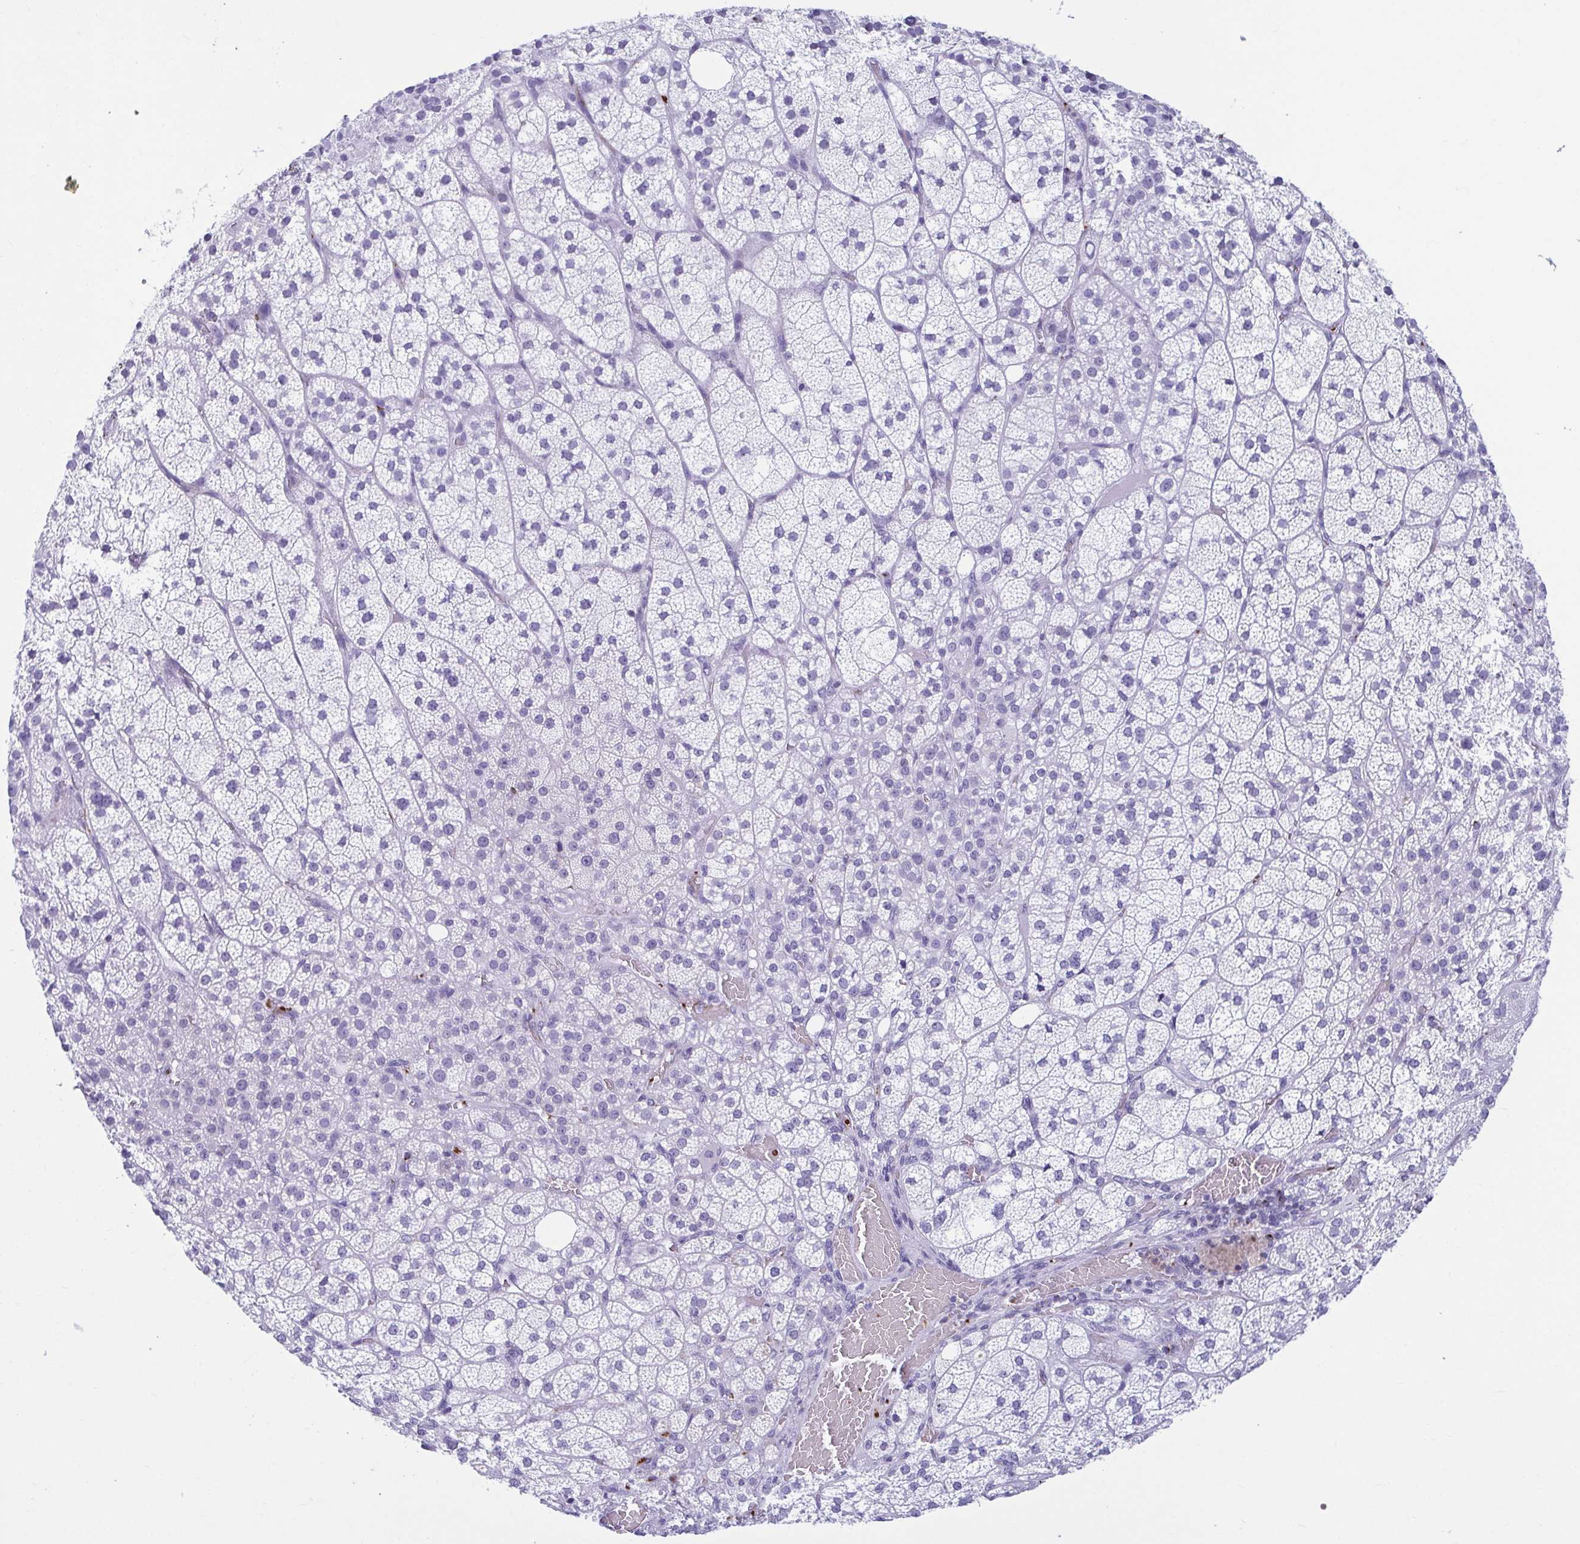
{"staining": {"intensity": "negative", "quantity": "none", "location": "none"}, "tissue": "adrenal gland", "cell_type": "Glandular cells", "image_type": "normal", "snomed": [{"axis": "morphology", "description": "Normal tissue, NOS"}, {"axis": "topography", "description": "Adrenal gland"}], "caption": "Glandular cells show no significant protein positivity in unremarkable adrenal gland.", "gene": "TCEAL3", "patient": {"sex": "female", "age": 60}}